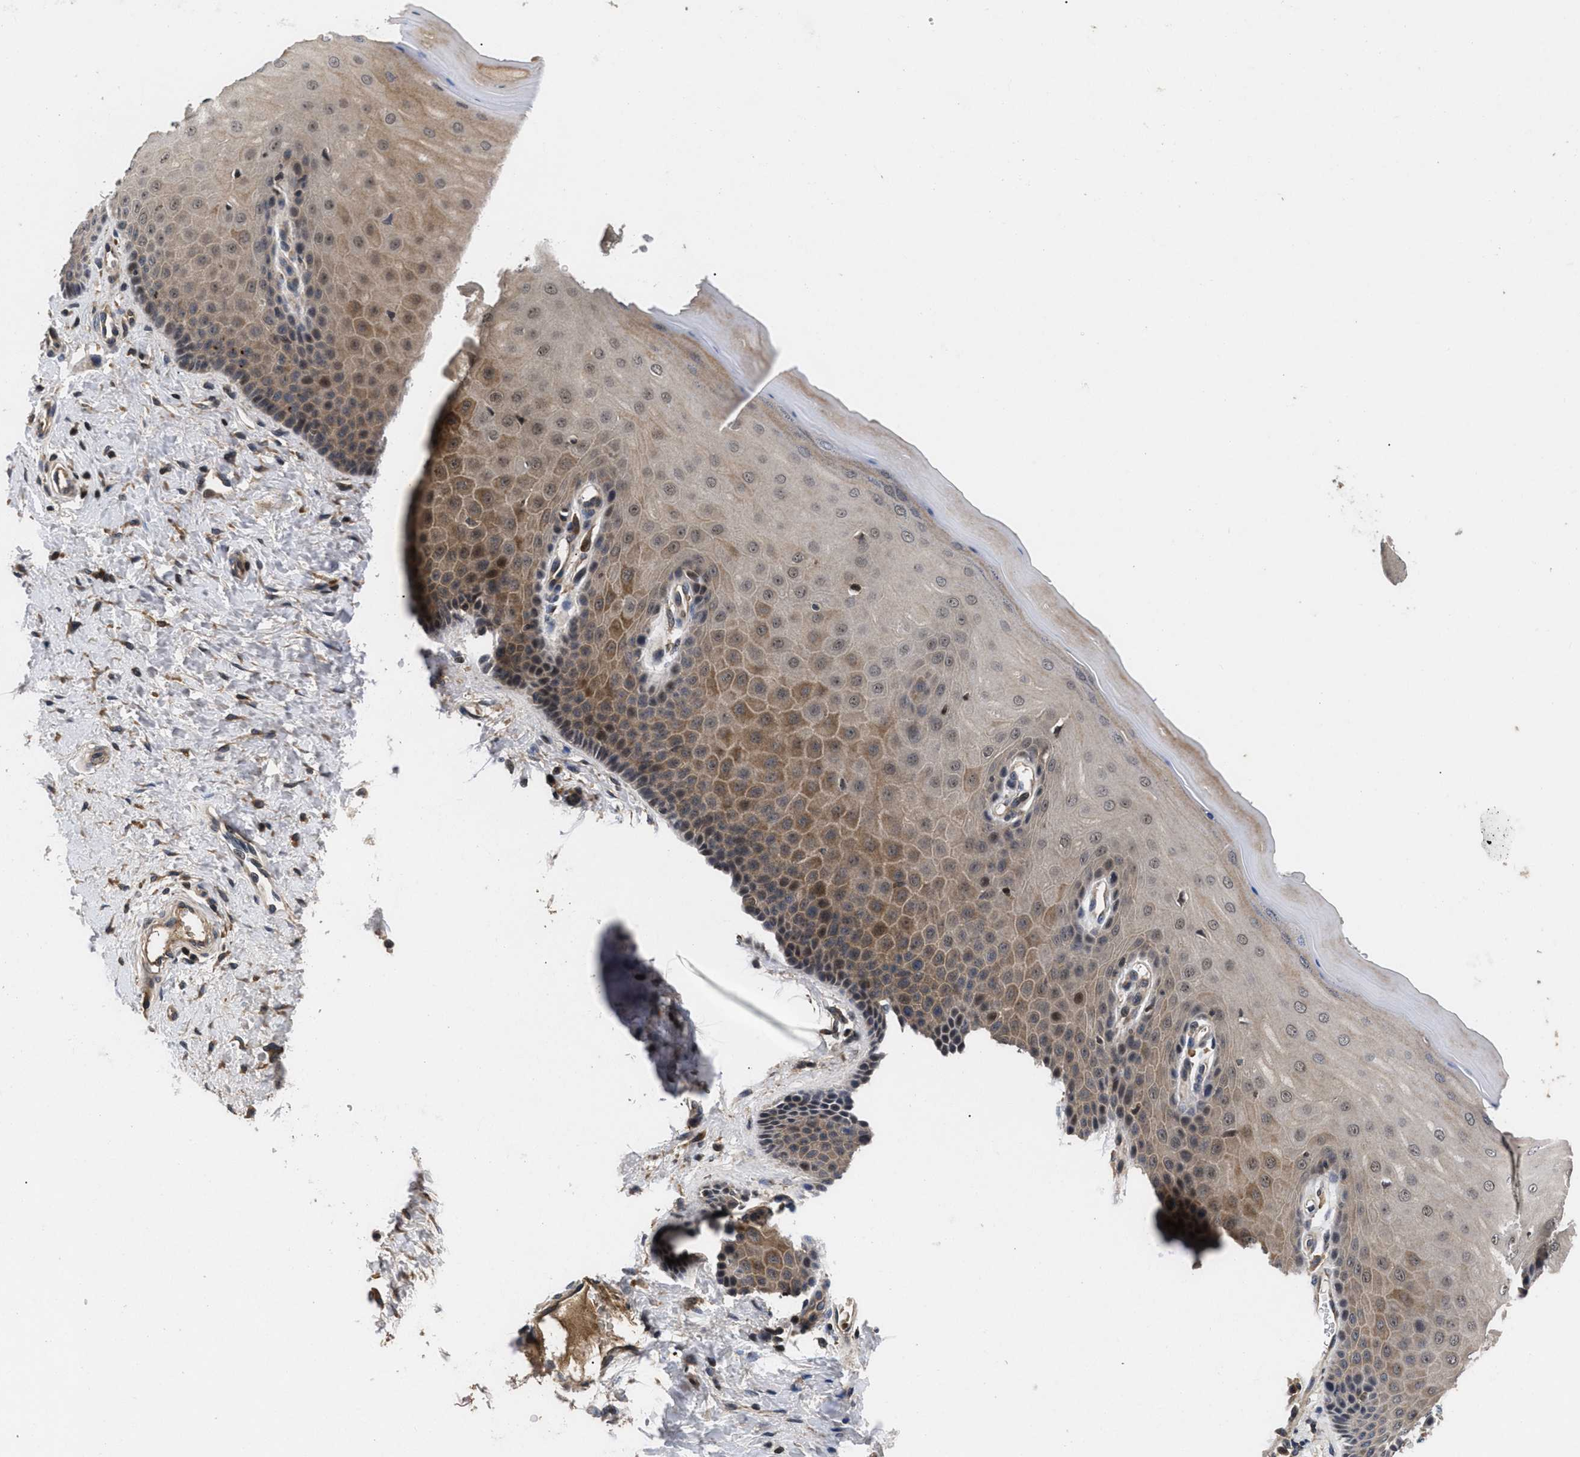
{"staining": {"intensity": "strong", "quantity": ">75%", "location": "cytoplasmic/membranous,nuclear"}, "tissue": "cervix", "cell_type": "Glandular cells", "image_type": "normal", "snomed": [{"axis": "morphology", "description": "Normal tissue, NOS"}, {"axis": "topography", "description": "Cervix"}], "caption": "High-power microscopy captured an IHC micrograph of unremarkable cervix, revealing strong cytoplasmic/membranous,nuclear staining in approximately >75% of glandular cells. Nuclei are stained in blue.", "gene": "FAM200A", "patient": {"sex": "female", "age": 55}}